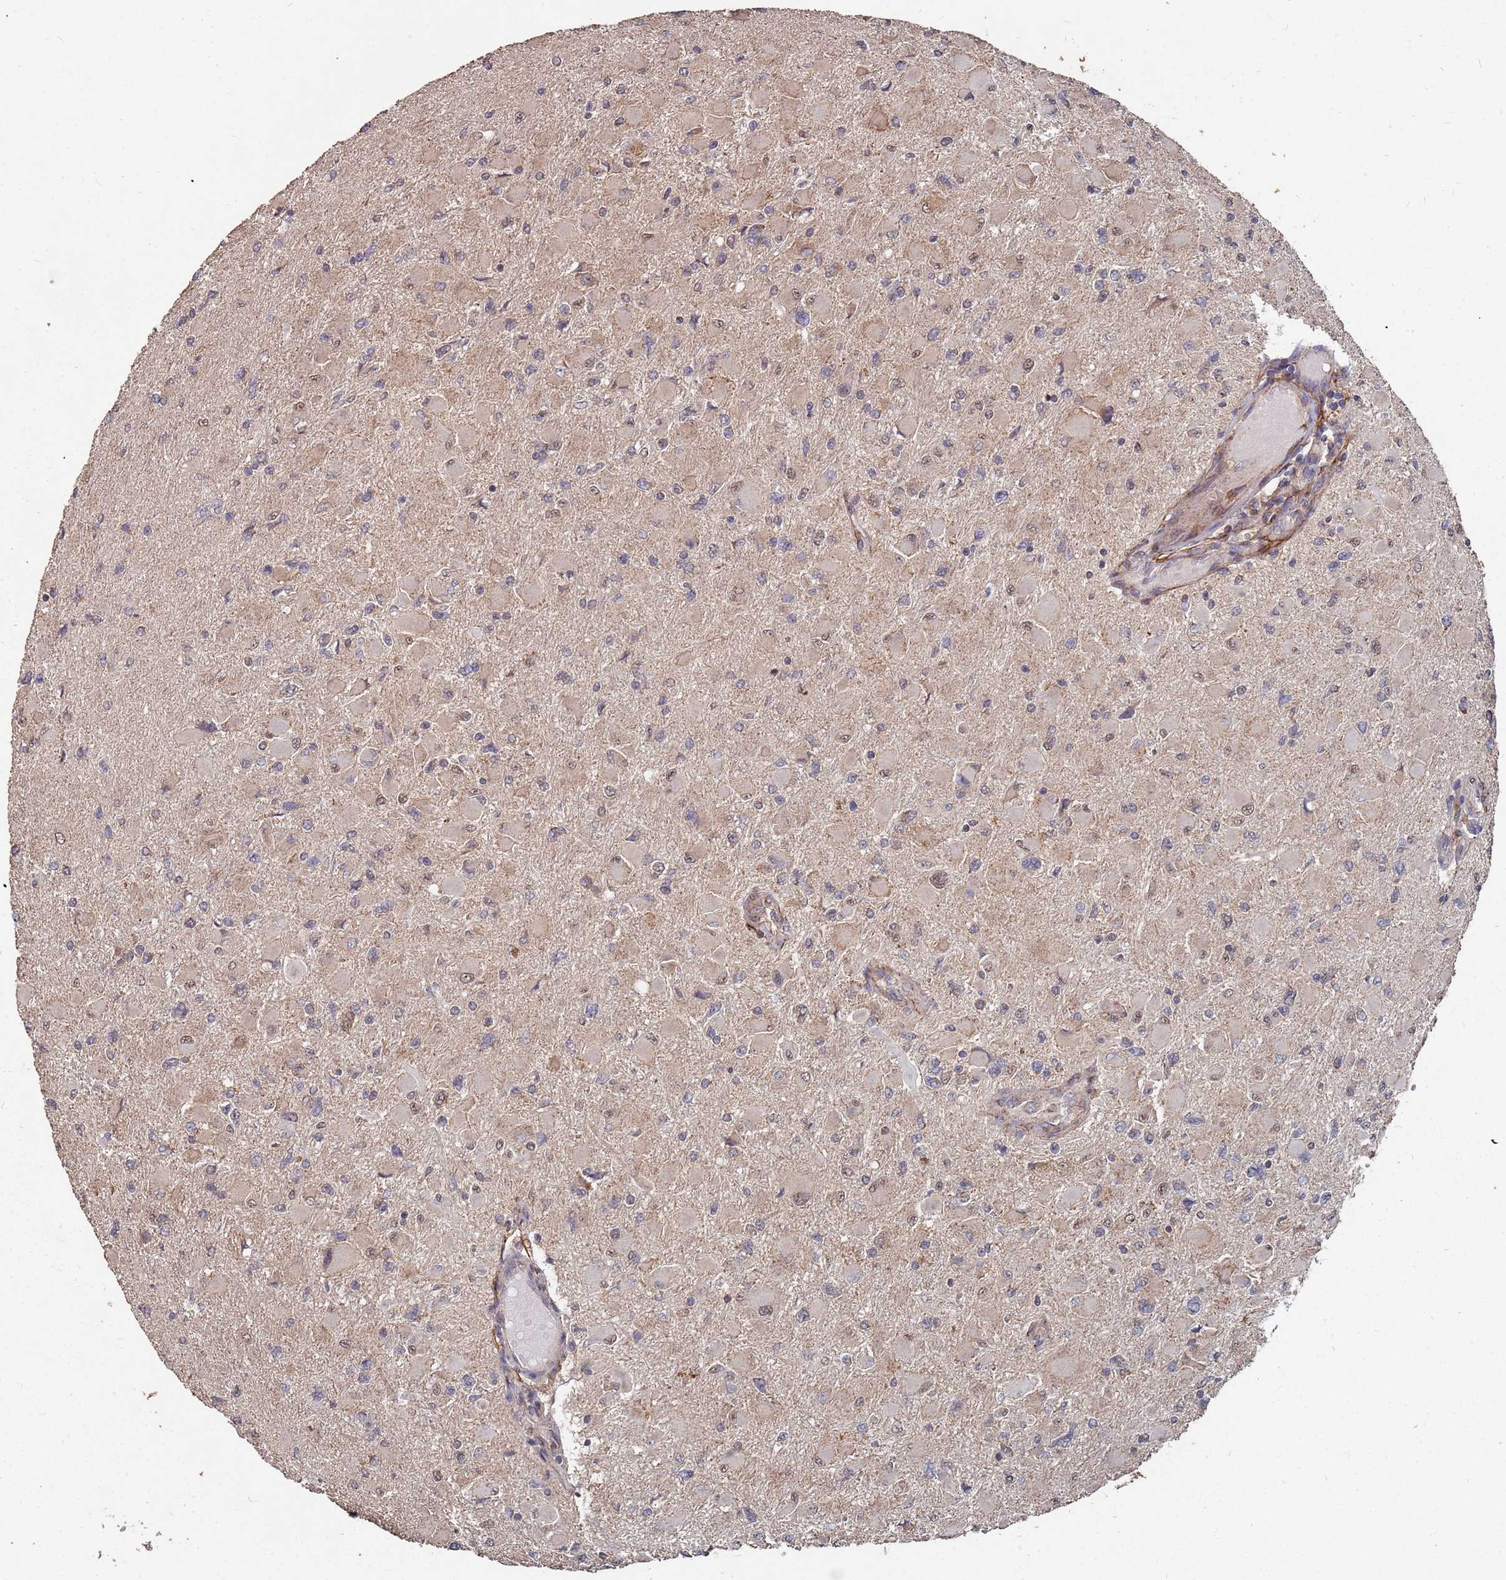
{"staining": {"intensity": "negative", "quantity": "none", "location": "none"}, "tissue": "glioma", "cell_type": "Tumor cells", "image_type": "cancer", "snomed": [{"axis": "morphology", "description": "Glioma, malignant, High grade"}, {"axis": "topography", "description": "Cerebral cortex"}], "caption": "There is no significant positivity in tumor cells of glioma.", "gene": "PRORP", "patient": {"sex": "female", "age": 36}}